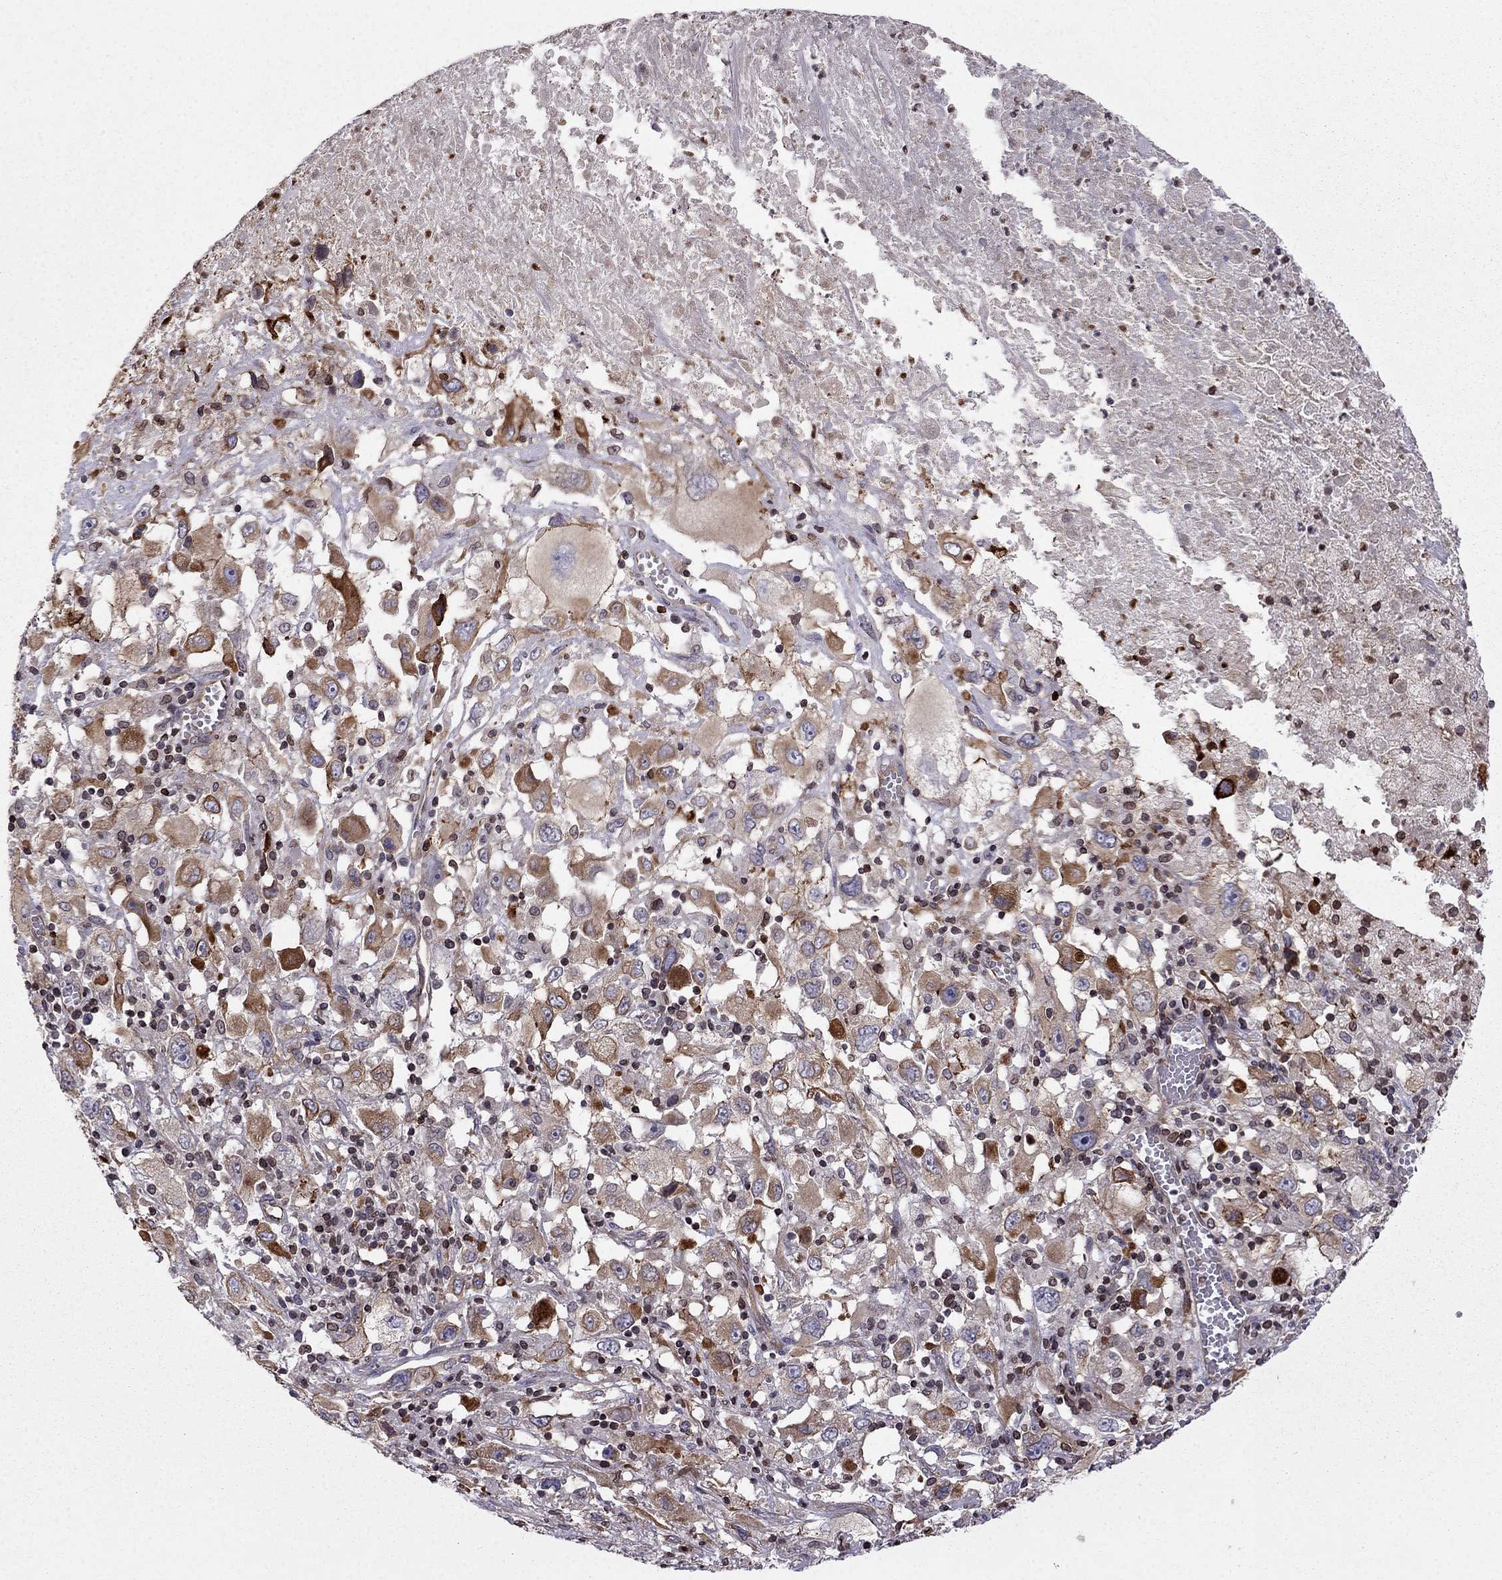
{"staining": {"intensity": "strong", "quantity": "25%-75%", "location": "cytoplasmic/membranous"}, "tissue": "melanoma", "cell_type": "Tumor cells", "image_type": "cancer", "snomed": [{"axis": "morphology", "description": "Malignant melanoma, Metastatic site"}, {"axis": "topography", "description": "Soft tissue"}], "caption": "A high-resolution photomicrograph shows immunohistochemistry (IHC) staining of melanoma, which shows strong cytoplasmic/membranous staining in about 25%-75% of tumor cells. The staining was performed using DAB to visualize the protein expression in brown, while the nuclei were stained in blue with hematoxylin (Magnification: 20x).", "gene": "CDC42BPA", "patient": {"sex": "male", "age": 50}}